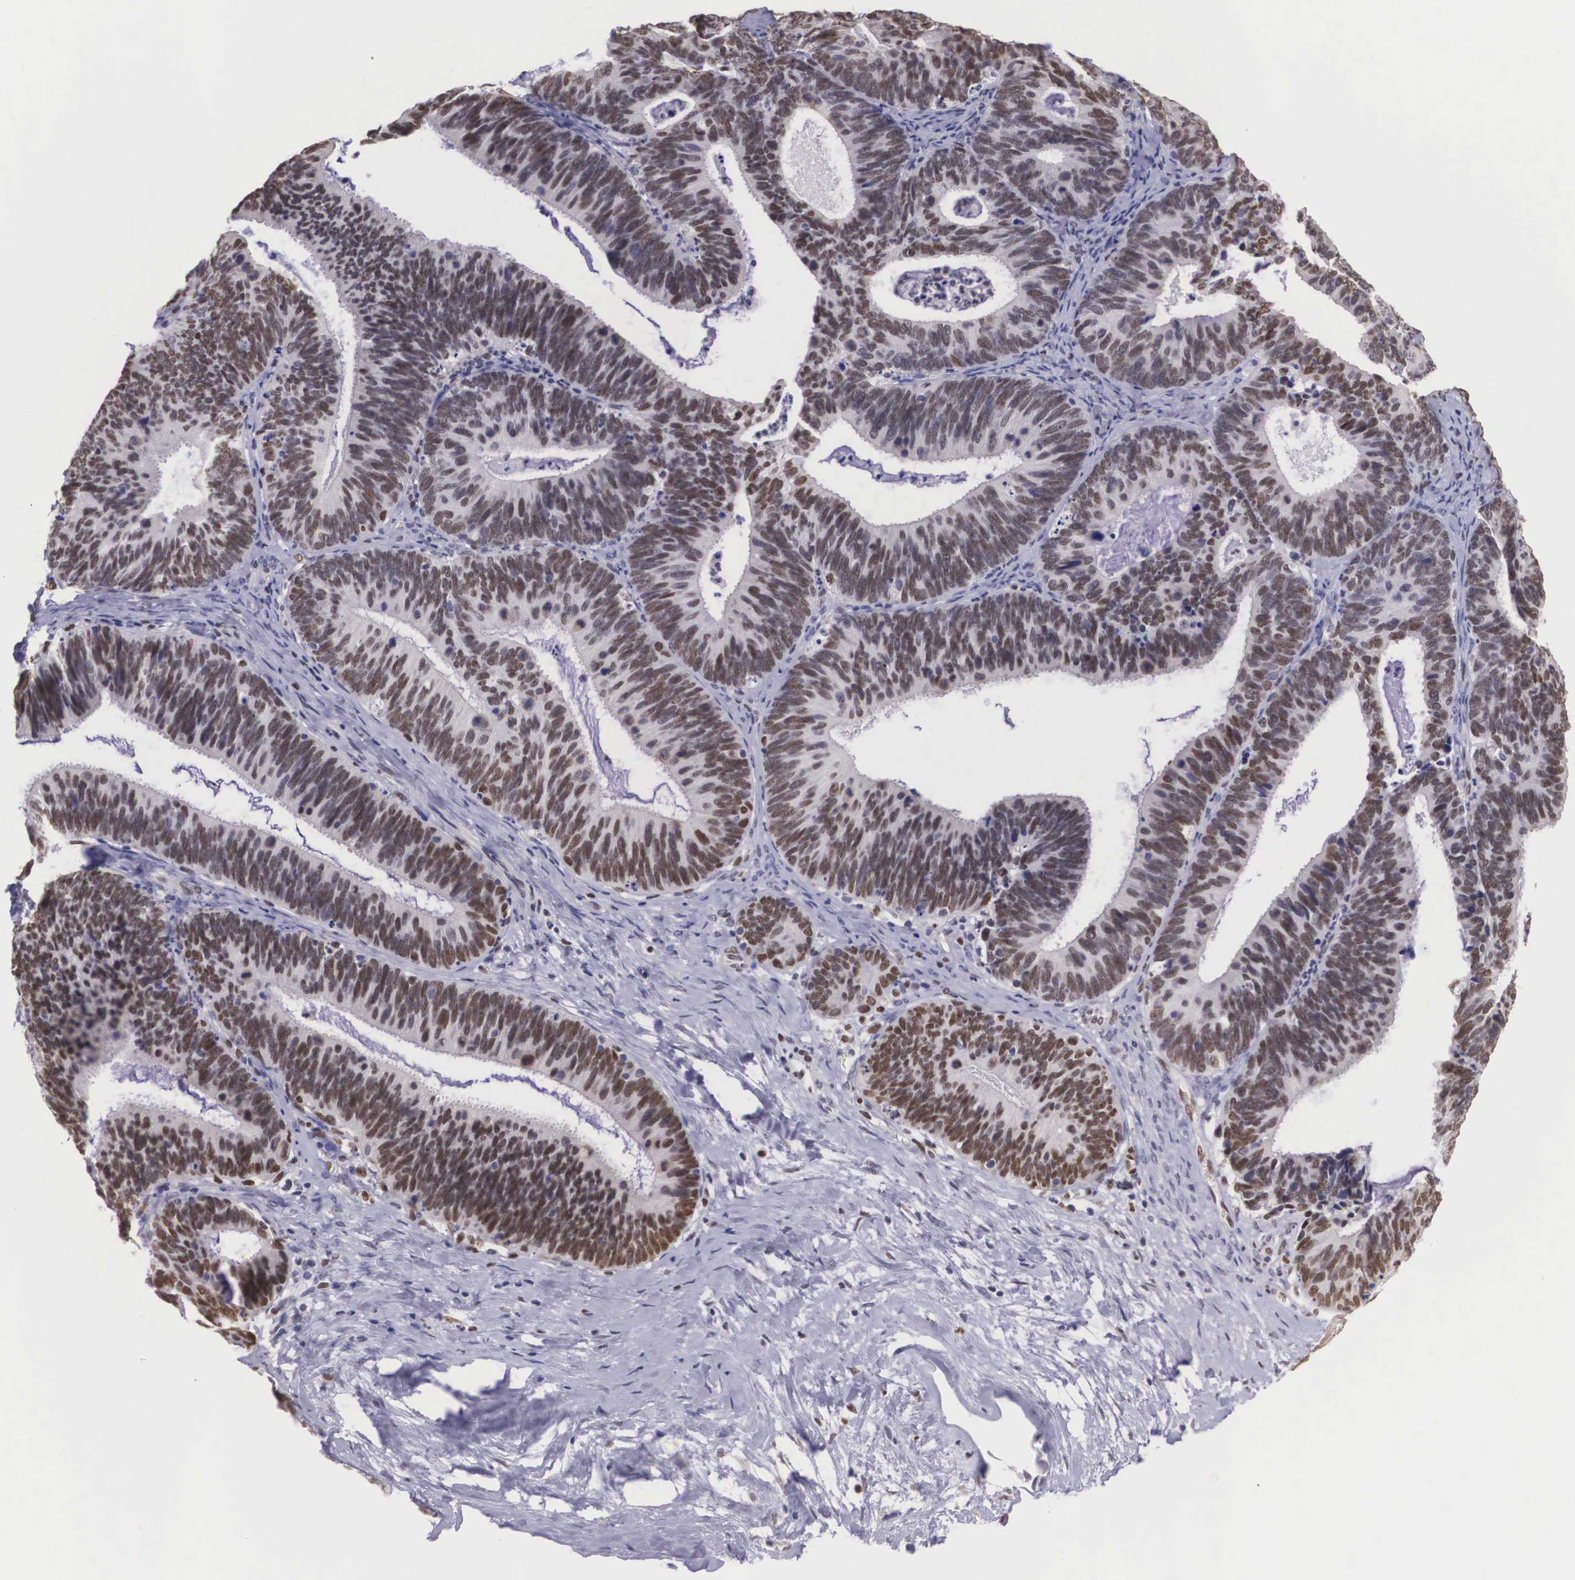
{"staining": {"intensity": "strong", "quantity": ">75%", "location": "nuclear"}, "tissue": "ovarian cancer", "cell_type": "Tumor cells", "image_type": "cancer", "snomed": [{"axis": "morphology", "description": "Carcinoma, endometroid"}, {"axis": "topography", "description": "Ovary"}], "caption": "The immunohistochemical stain labels strong nuclear expression in tumor cells of endometroid carcinoma (ovarian) tissue.", "gene": "ETV6", "patient": {"sex": "female", "age": 52}}